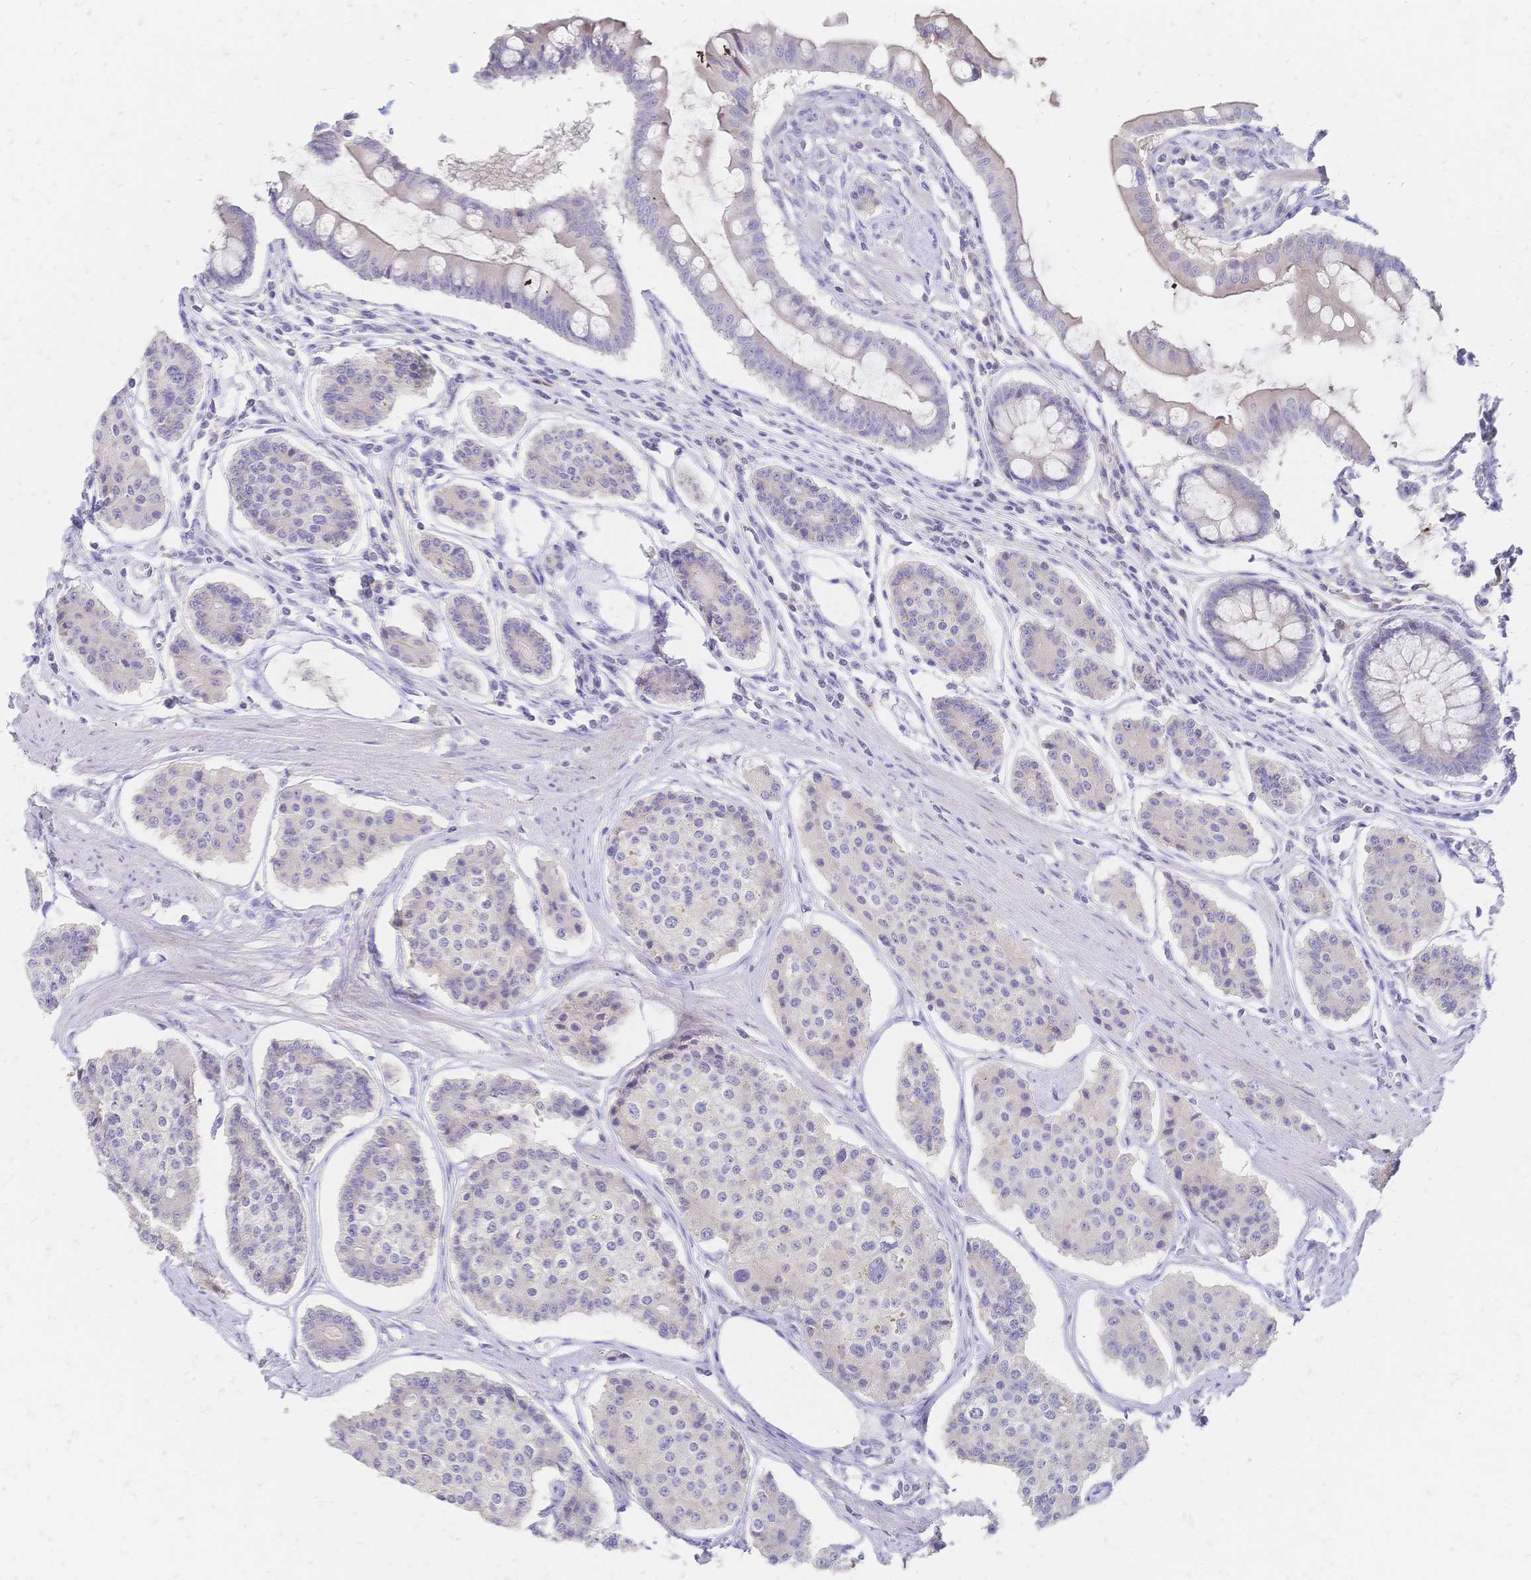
{"staining": {"intensity": "negative", "quantity": "none", "location": "none"}, "tissue": "carcinoid", "cell_type": "Tumor cells", "image_type": "cancer", "snomed": [{"axis": "morphology", "description": "Carcinoid, malignant, NOS"}, {"axis": "topography", "description": "Small intestine"}], "caption": "Tumor cells show no significant protein positivity in malignant carcinoid.", "gene": "VWC2L", "patient": {"sex": "female", "age": 65}}